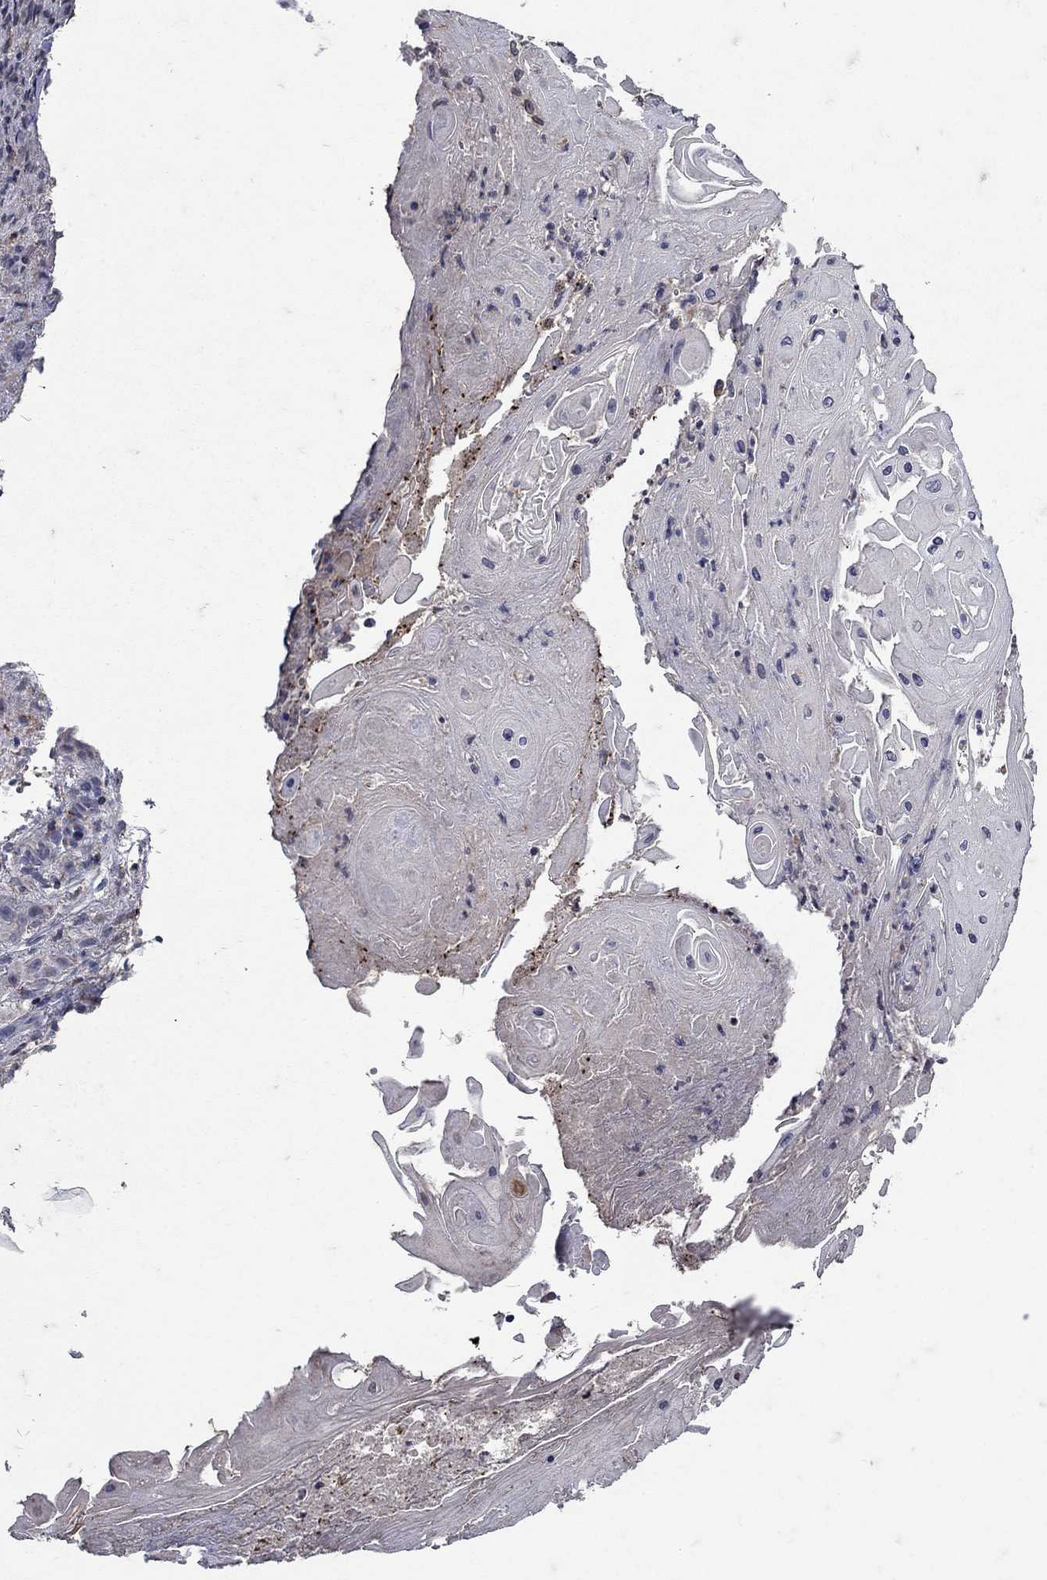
{"staining": {"intensity": "negative", "quantity": "none", "location": "none"}, "tissue": "skin cancer", "cell_type": "Tumor cells", "image_type": "cancer", "snomed": [{"axis": "morphology", "description": "Squamous cell carcinoma, NOS"}, {"axis": "topography", "description": "Skin"}], "caption": "High magnification brightfield microscopy of skin squamous cell carcinoma stained with DAB (brown) and counterstained with hematoxylin (blue): tumor cells show no significant staining.", "gene": "NPC2", "patient": {"sex": "male", "age": 62}}